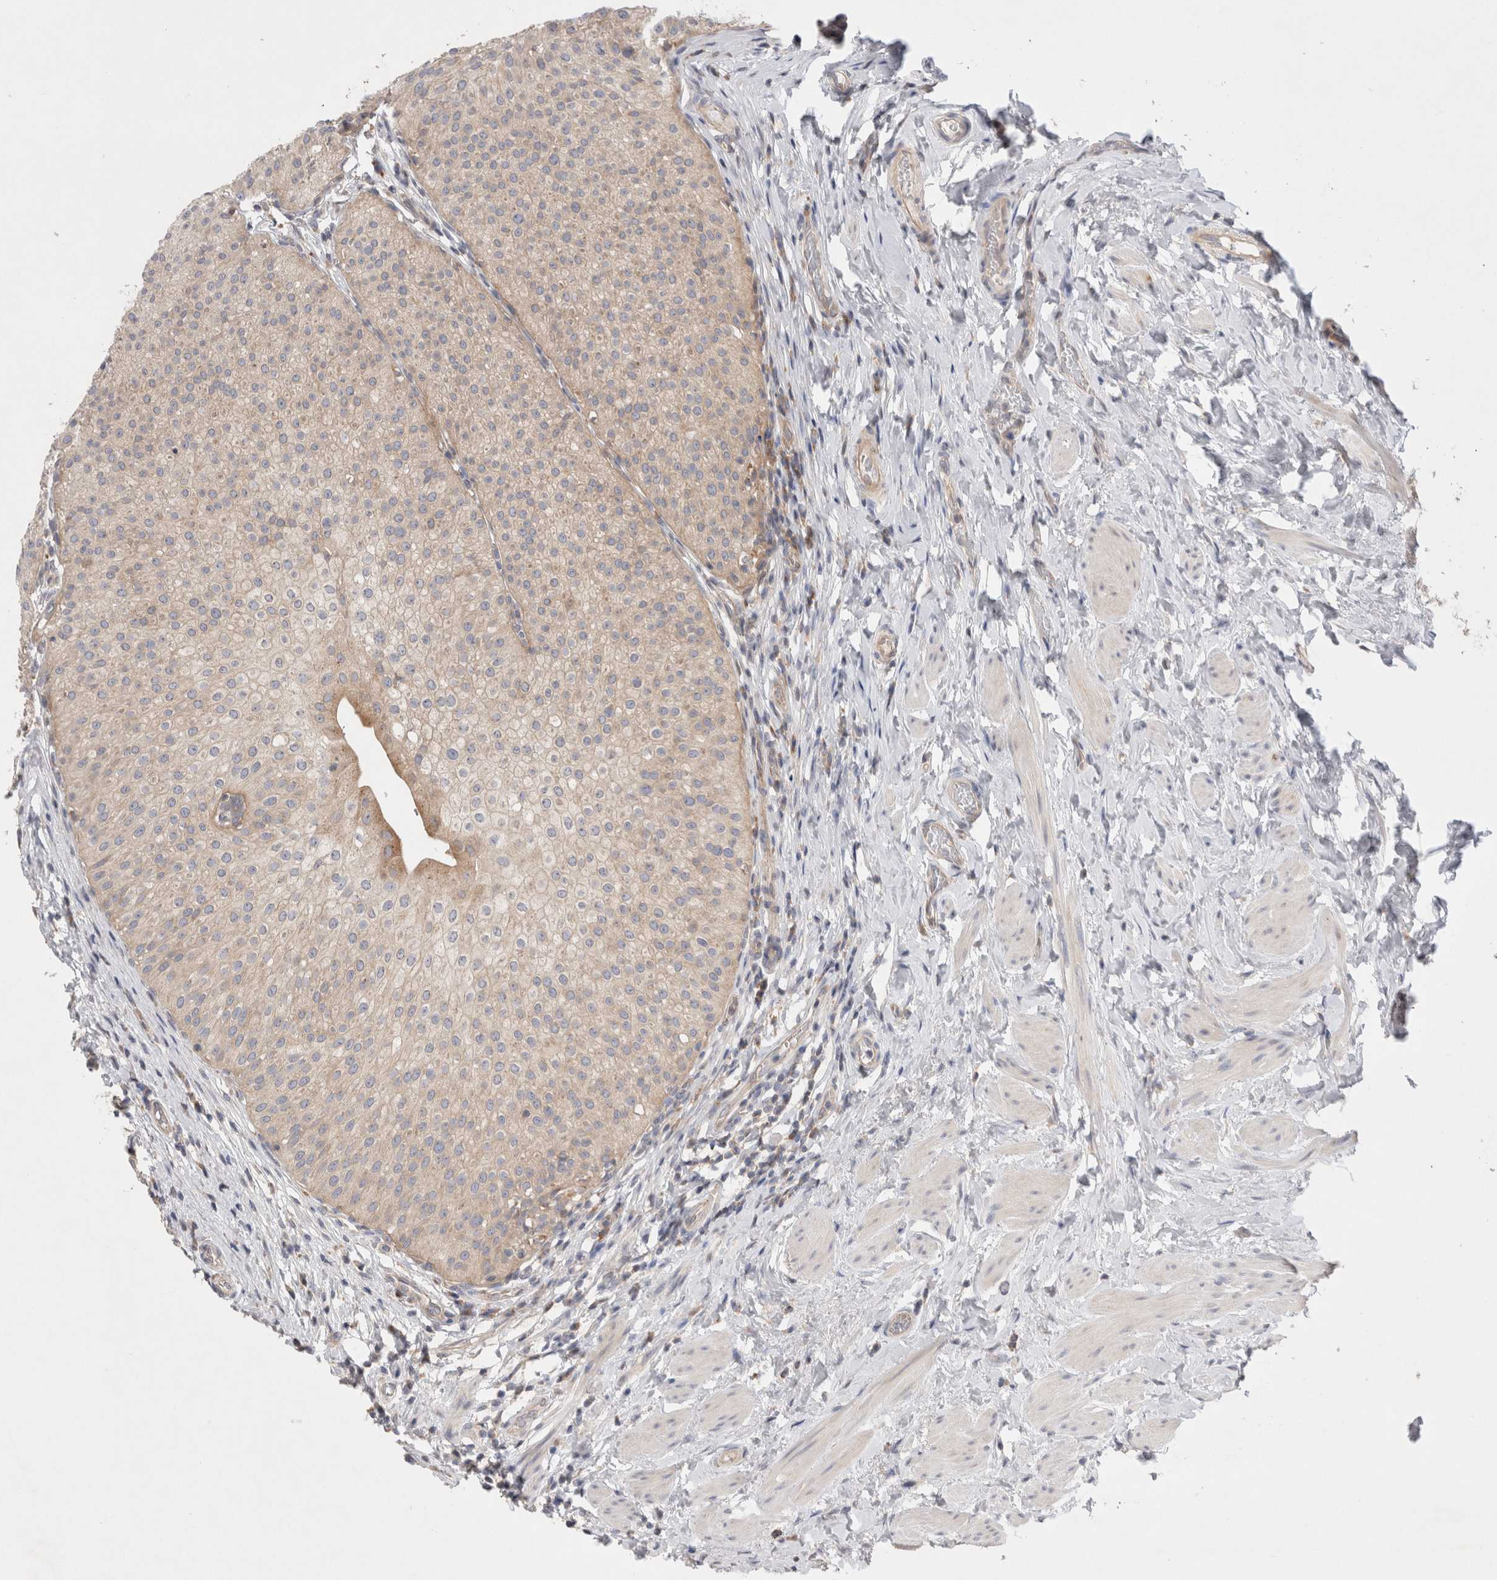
{"staining": {"intensity": "weak", "quantity": ">75%", "location": "cytoplasmic/membranous"}, "tissue": "urothelial cancer", "cell_type": "Tumor cells", "image_type": "cancer", "snomed": [{"axis": "morphology", "description": "Normal tissue, NOS"}, {"axis": "morphology", "description": "Urothelial carcinoma, Low grade"}, {"axis": "topography", "description": "Smooth muscle"}, {"axis": "topography", "description": "Urinary bladder"}], "caption": "Tumor cells demonstrate weak cytoplasmic/membranous staining in approximately >75% of cells in urothelial cancer. The staining is performed using DAB (3,3'-diaminobenzidine) brown chromogen to label protein expression. The nuclei are counter-stained blue using hematoxylin.", "gene": "TBC1D16", "patient": {"sex": "male", "age": 60}}